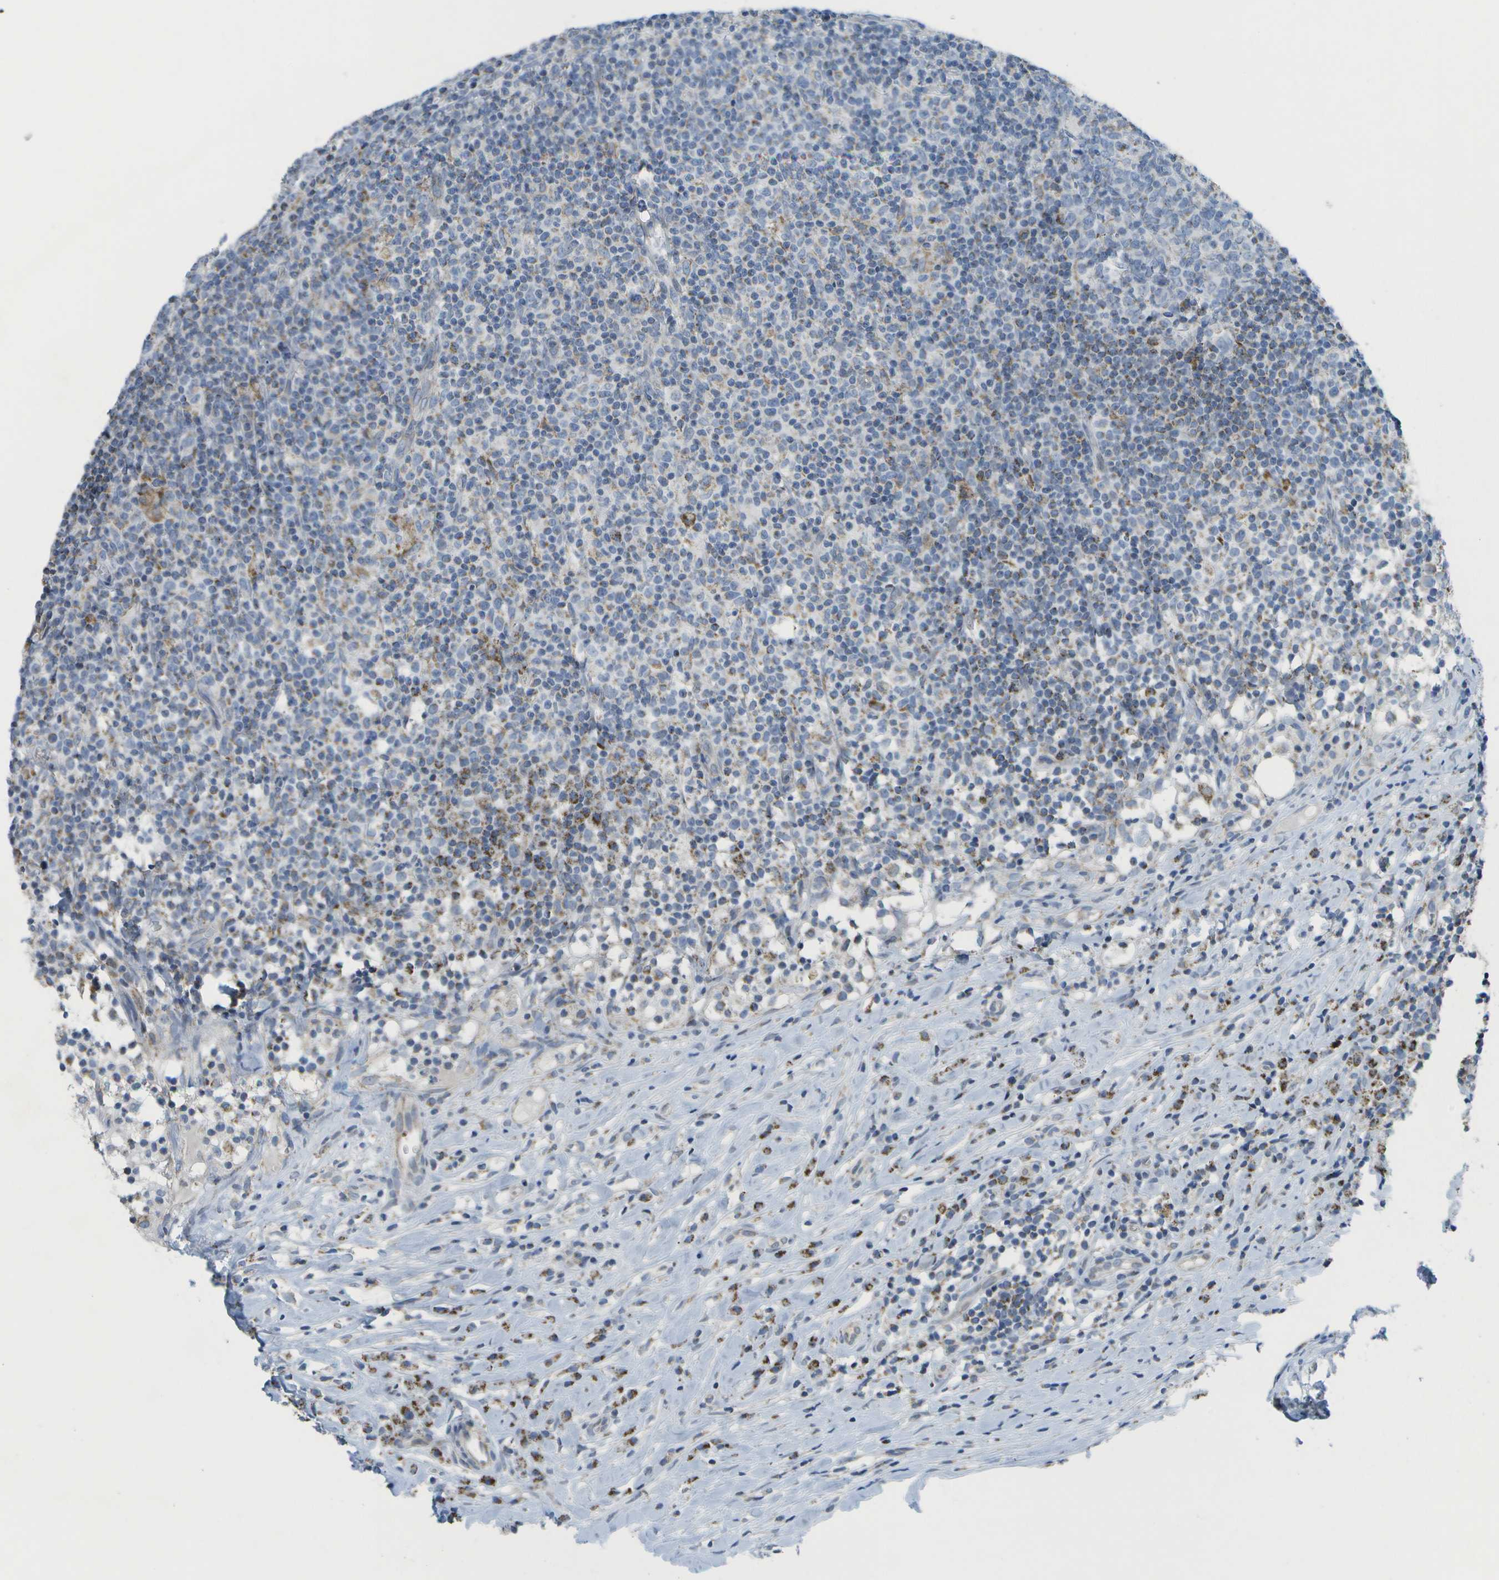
{"staining": {"intensity": "moderate", "quantity": "<25%", "location": "cytoplasmic/membranous"}, "tissue": "lymph node", "cell_type": "Germinal center cells", "image_type": "normal", "snomed": [{"axis": "morphology", "description": "Normal tissue, NOS"}, {"axis": "morphology", "description": "Inflammation, NOS"}, {"axis": "topography", "description": "Lymph node"}], "caption": "About <25% of germinal center cells in normal lymph node show moderate cytoplasmic/membranous protein staining as visualized by brown immunohistochemical staining.", "gene": "TMEM223", "patient": {"sex": "male", "age": 55}}